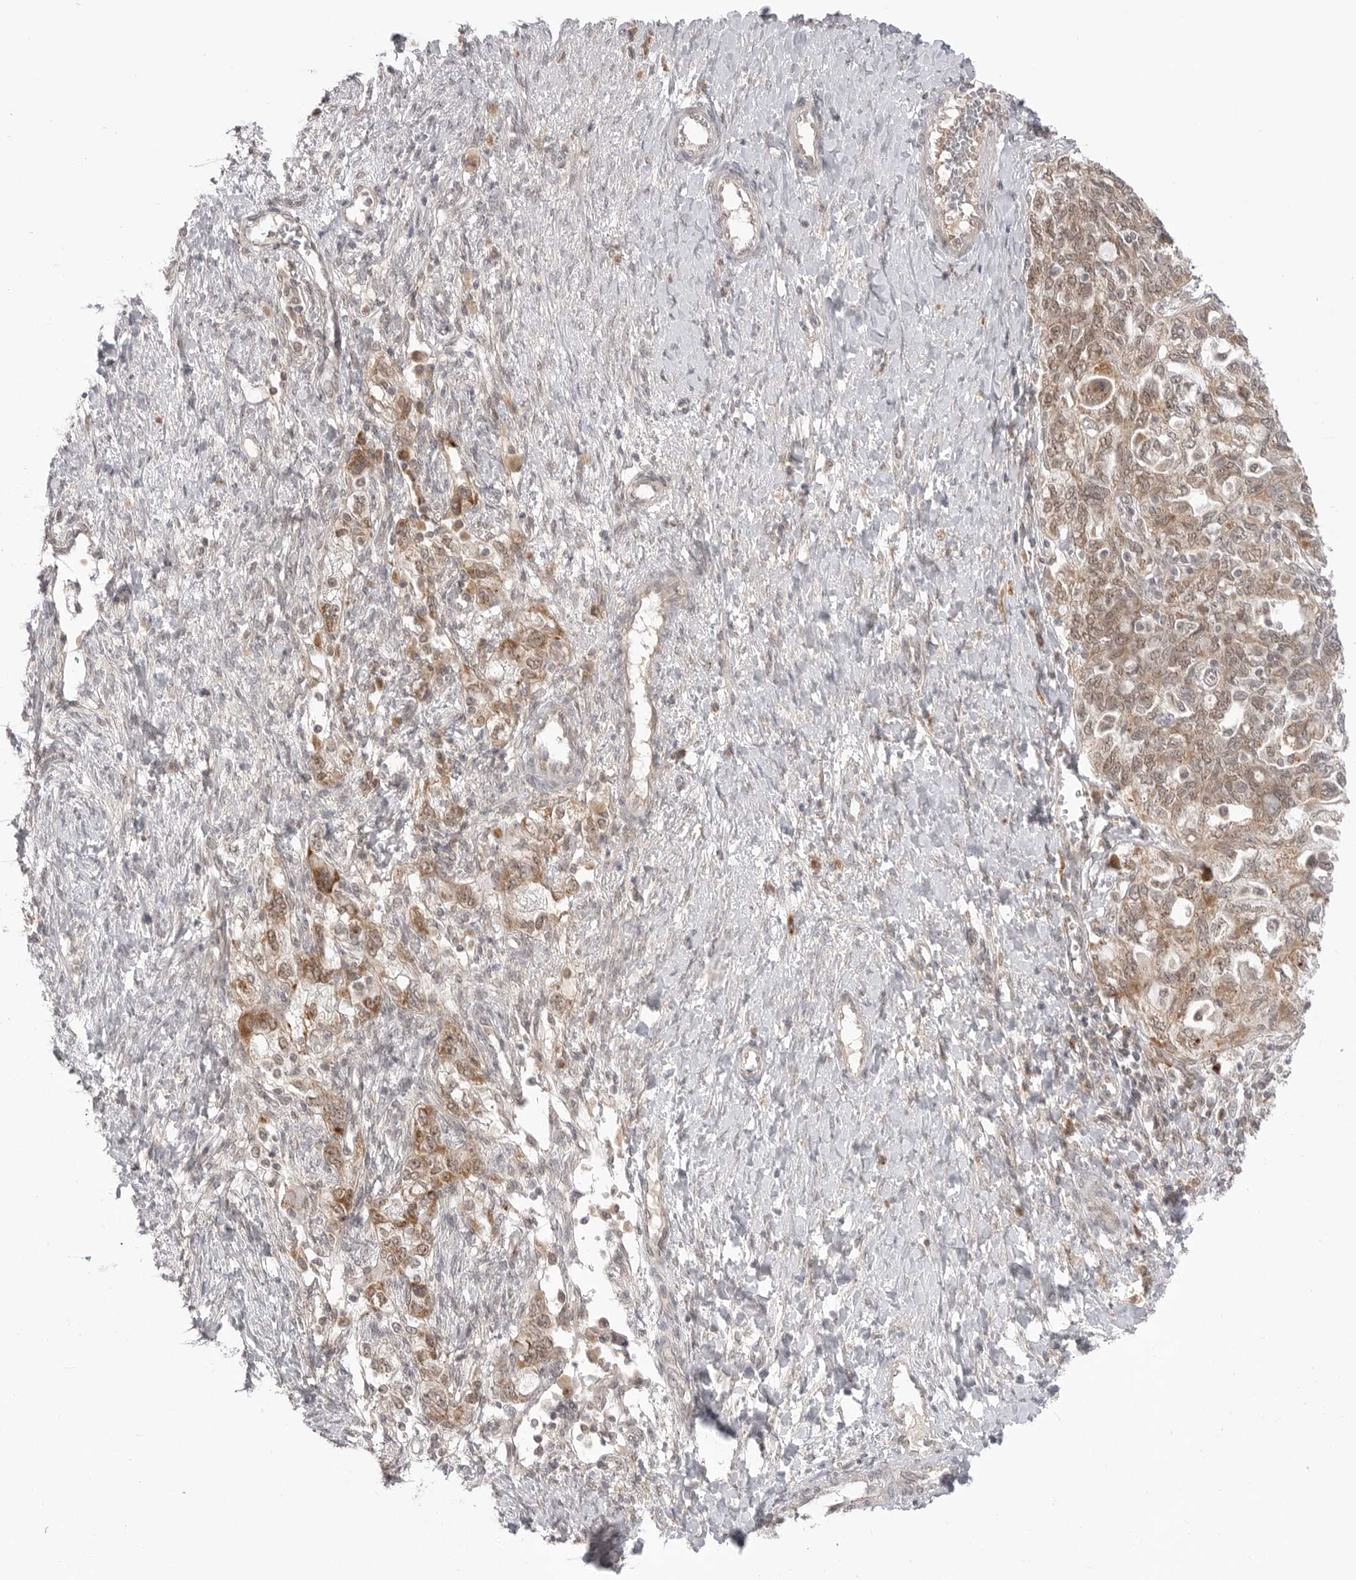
{"staining": {"intensity": "weak", "quantity": "25%-75%", "location": "cytoplasmic/membranous,nuclear"}, "tissue": "ovarian cancer", "cell_type": "Tumor cells", "image_type": "cancer", "snomed": [{"axis": "morphology", "description": "Carcinoma, NOS"}, {"axis": "morphology", "description": "Cystadenocarcinoma, serous, NOS"}, {"axis": "topography", "description": "Ovary"}], "caption": "An image of carcinoma (ovarian) stained for a protein demonstrates weak cytoplasmic/membranous and nuclear brown staining in tumor cells. (brown staining indicates protein expression, while blue staining denotes nuclei).", "gene": "KALRN", "patient": {"sex": "female", "age": 69}}